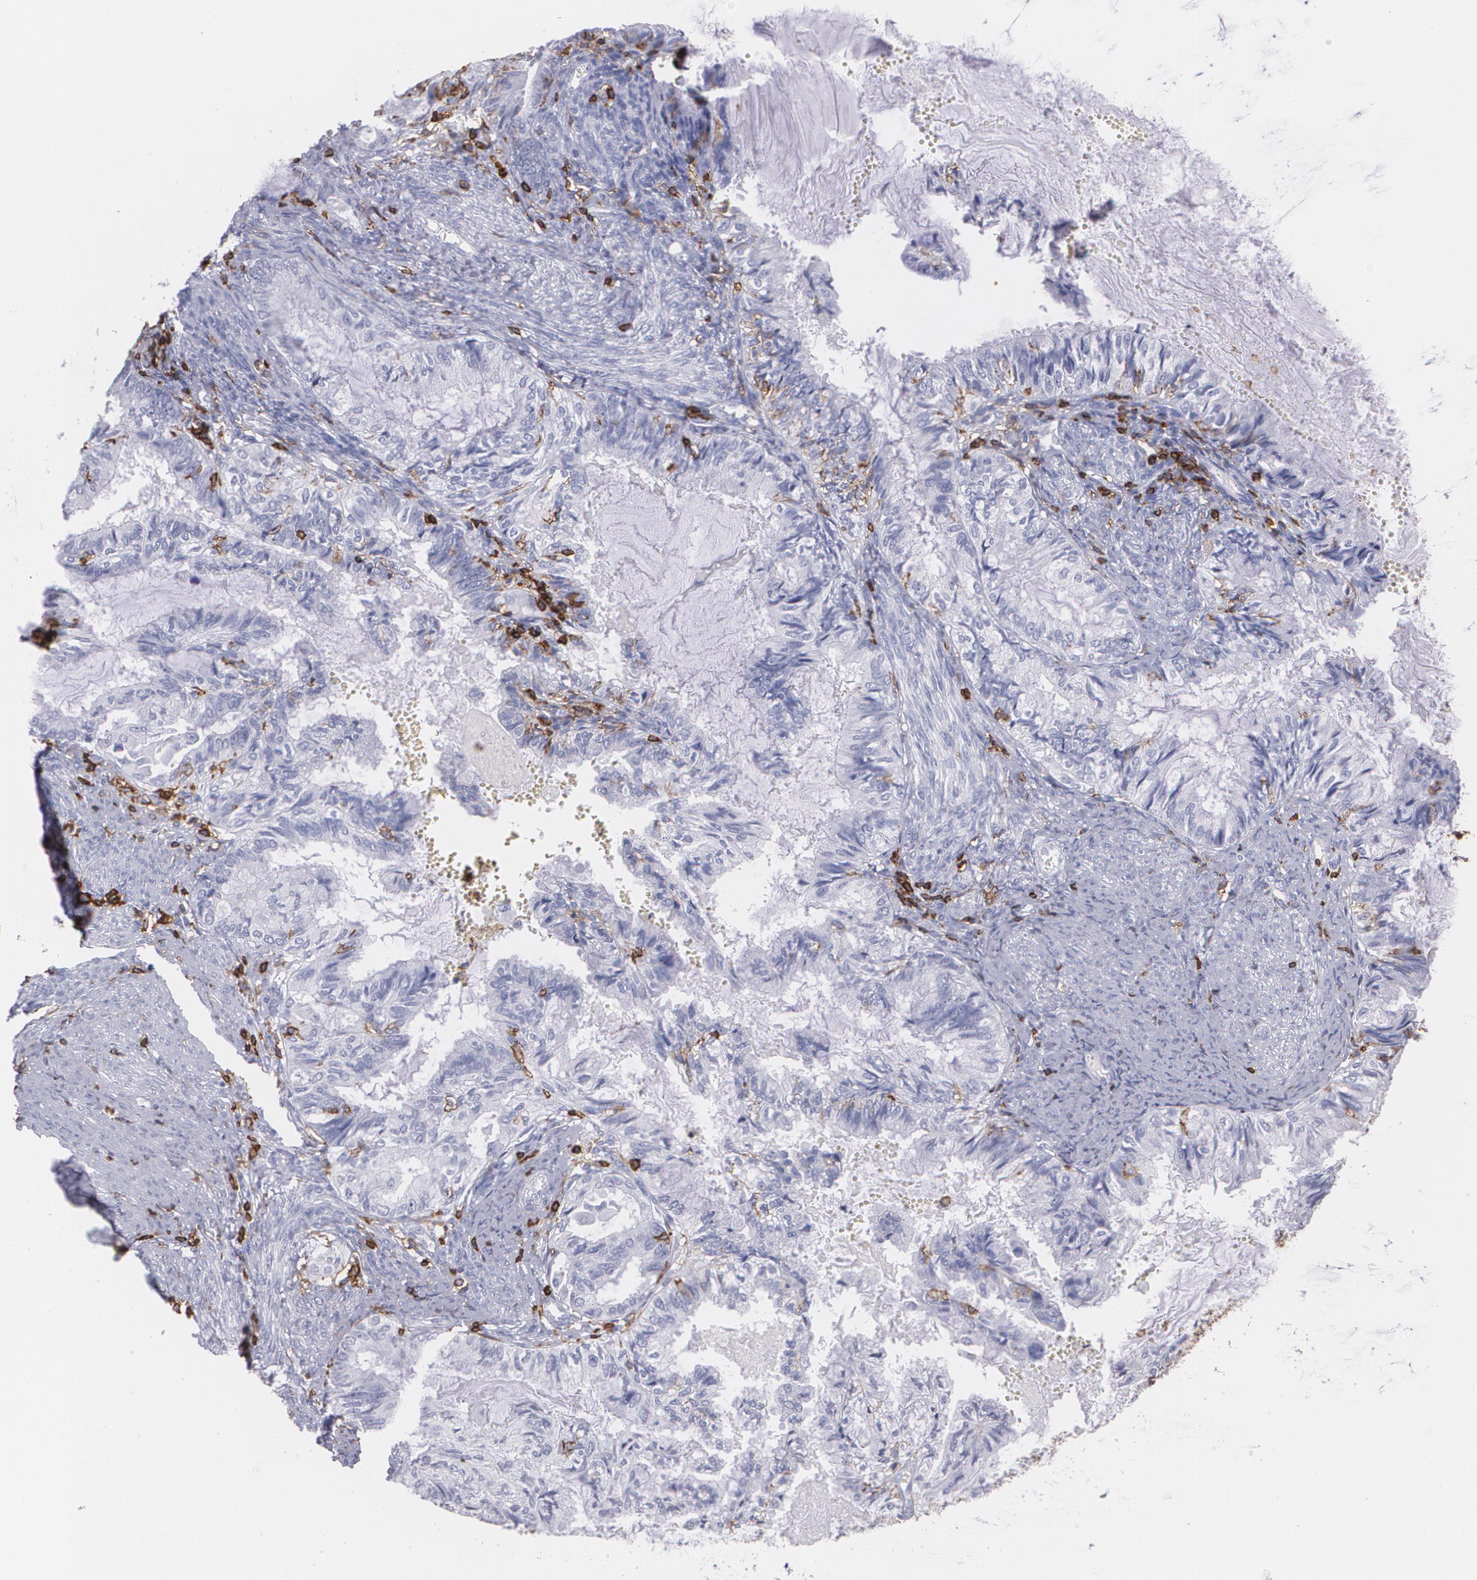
{"staining": {"intensity": "negative", "quantity": "none", "location": "none"}, "tissue": "endometrial cancer", "cell_type": "Tumor cells", "image_type": "cancer", "snomed": [{"axis": "morphology", "description": "Adenocarcinoma, NOS"}, {"axis": "topography", "description": "Endometrium"}], "caption": "Protein analysis of adenocarcinoma (endometrial) displays no significant expression in tumor cells.", "gene": "PTPRC", "patient": {"sex": "female", "age": 86}}